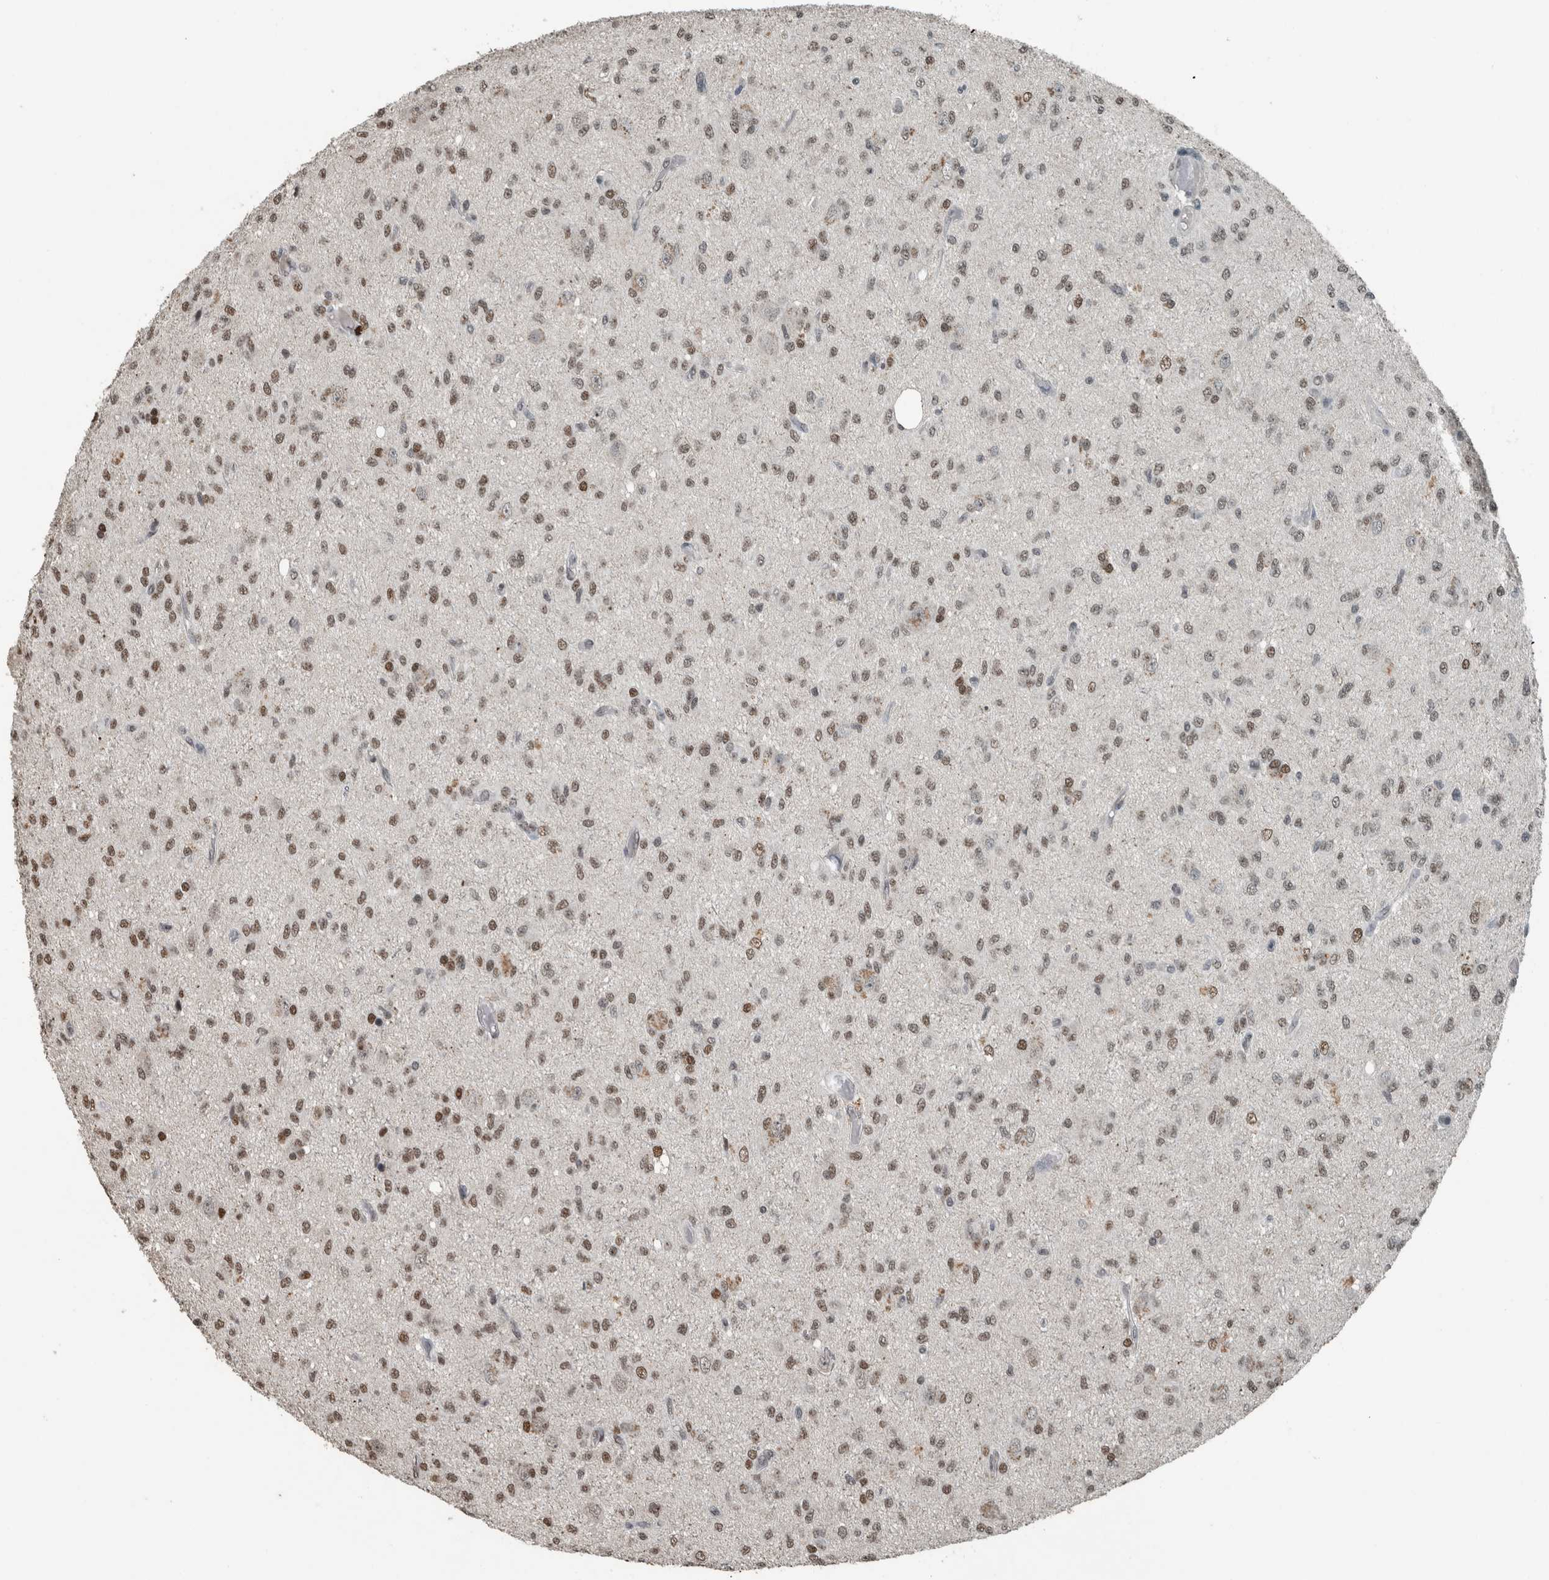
{"staining": {"intensity": "weak", "quantity": ">75%", "location": "nuclear"}, "tissue": "glioma", "cell_type": "Tumor cells", "image_type": "cancer", "snomed": [{"axis": "morphology", "description": "Glioma, malignant, High grade"}, {"axis": "topography", "description": "Brain"}], "caption": "Glioma stained with immunohistochemistry demonstrates weak nuclear staining in approximately >75% of tumor cells. The staining was performed using DAB (3,3'-diaminobenzidine) to visualize the protein expression in brown, while the nuclei were stained in blue with hematoxylin (Magnification: 20x).", "gene": "ZNF24", "patient": {"sex": "female", "age": 59}}